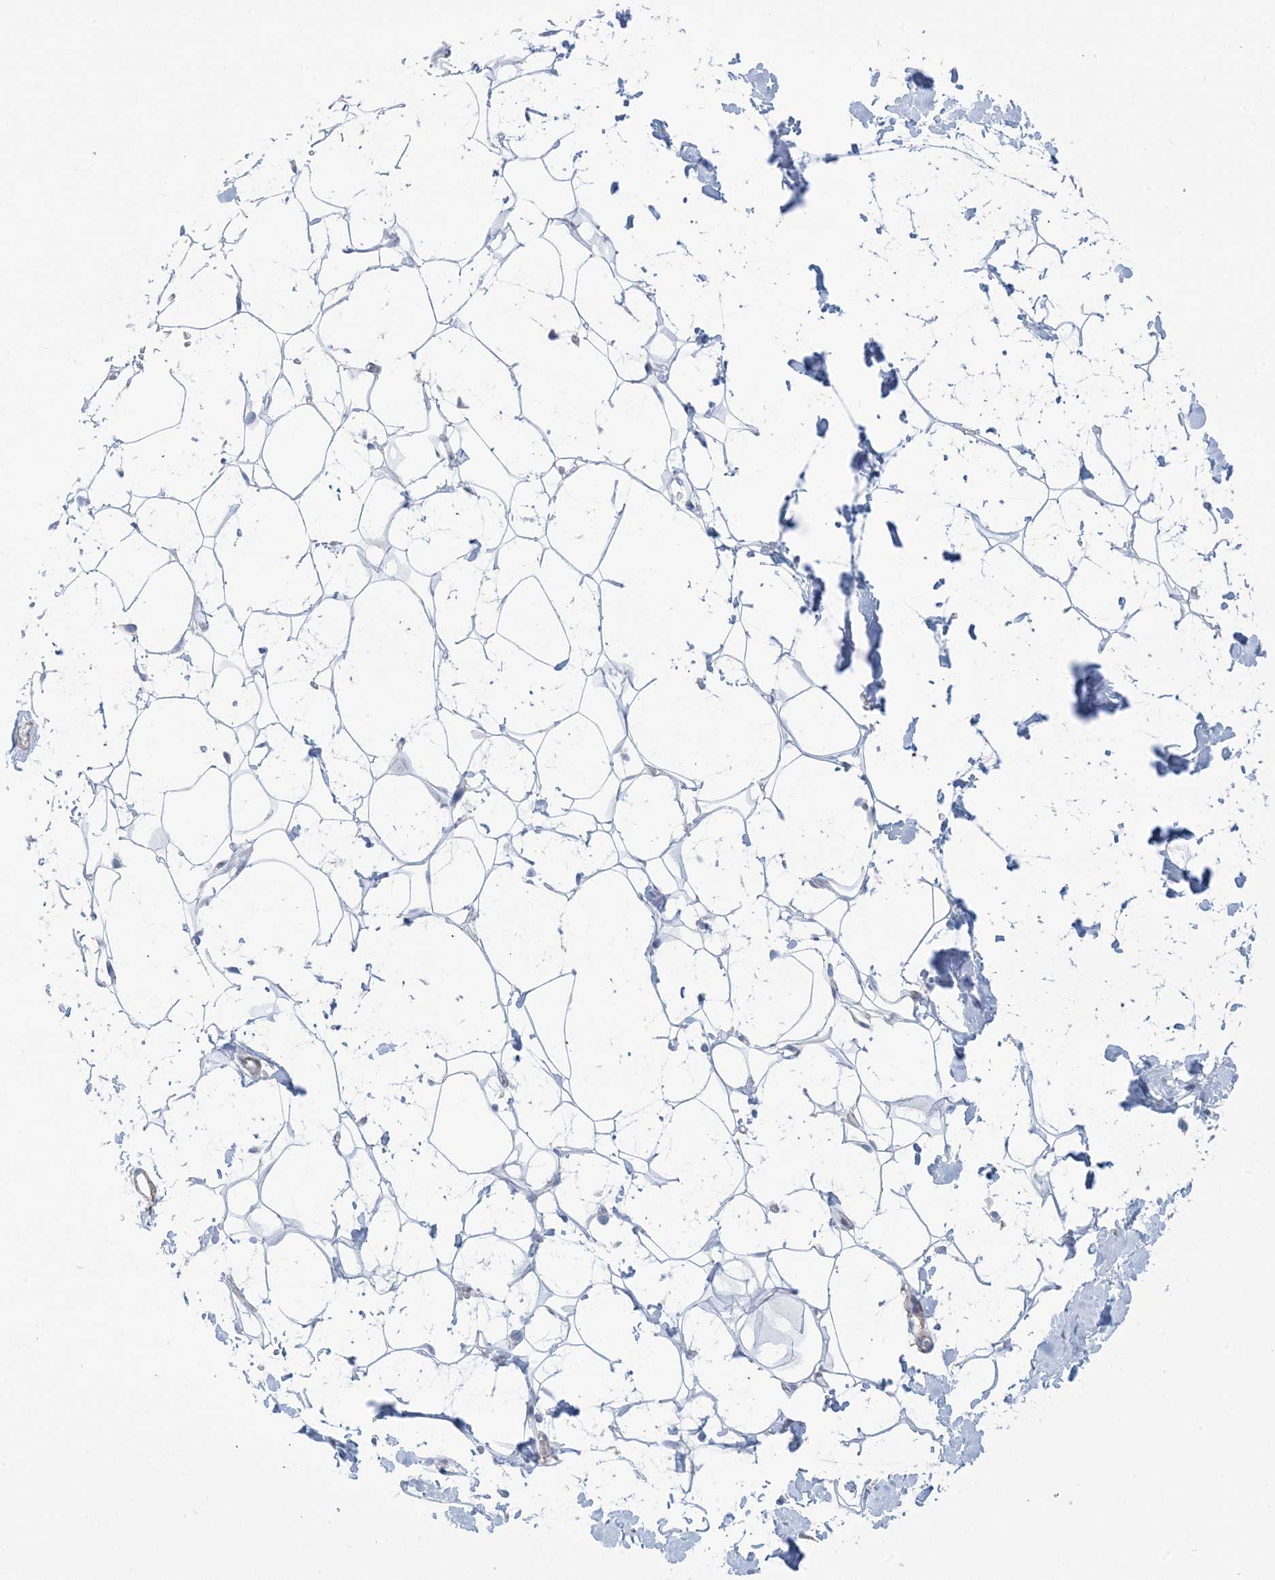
{"staining": {"intensity": "negative", "quantity": "none", "location": "none"}, "tissue": "adipose tissue", "cell_type": "Adipocytes", "image_type": "normal", "snomed": [{"axis": "morphology", "description": "Normal tissue, NOS"}, {"axis": "topography", "description": "Breast"}], "caption": "An image of adipose tissue stained for a protein displays no brown staining in adipocytes. (DAB (3,3'-diaminobenzidine) IHC with hematoxylin counter stain).", "gene": "AGXT", "patient": {"sex": "female", "age": 26}}